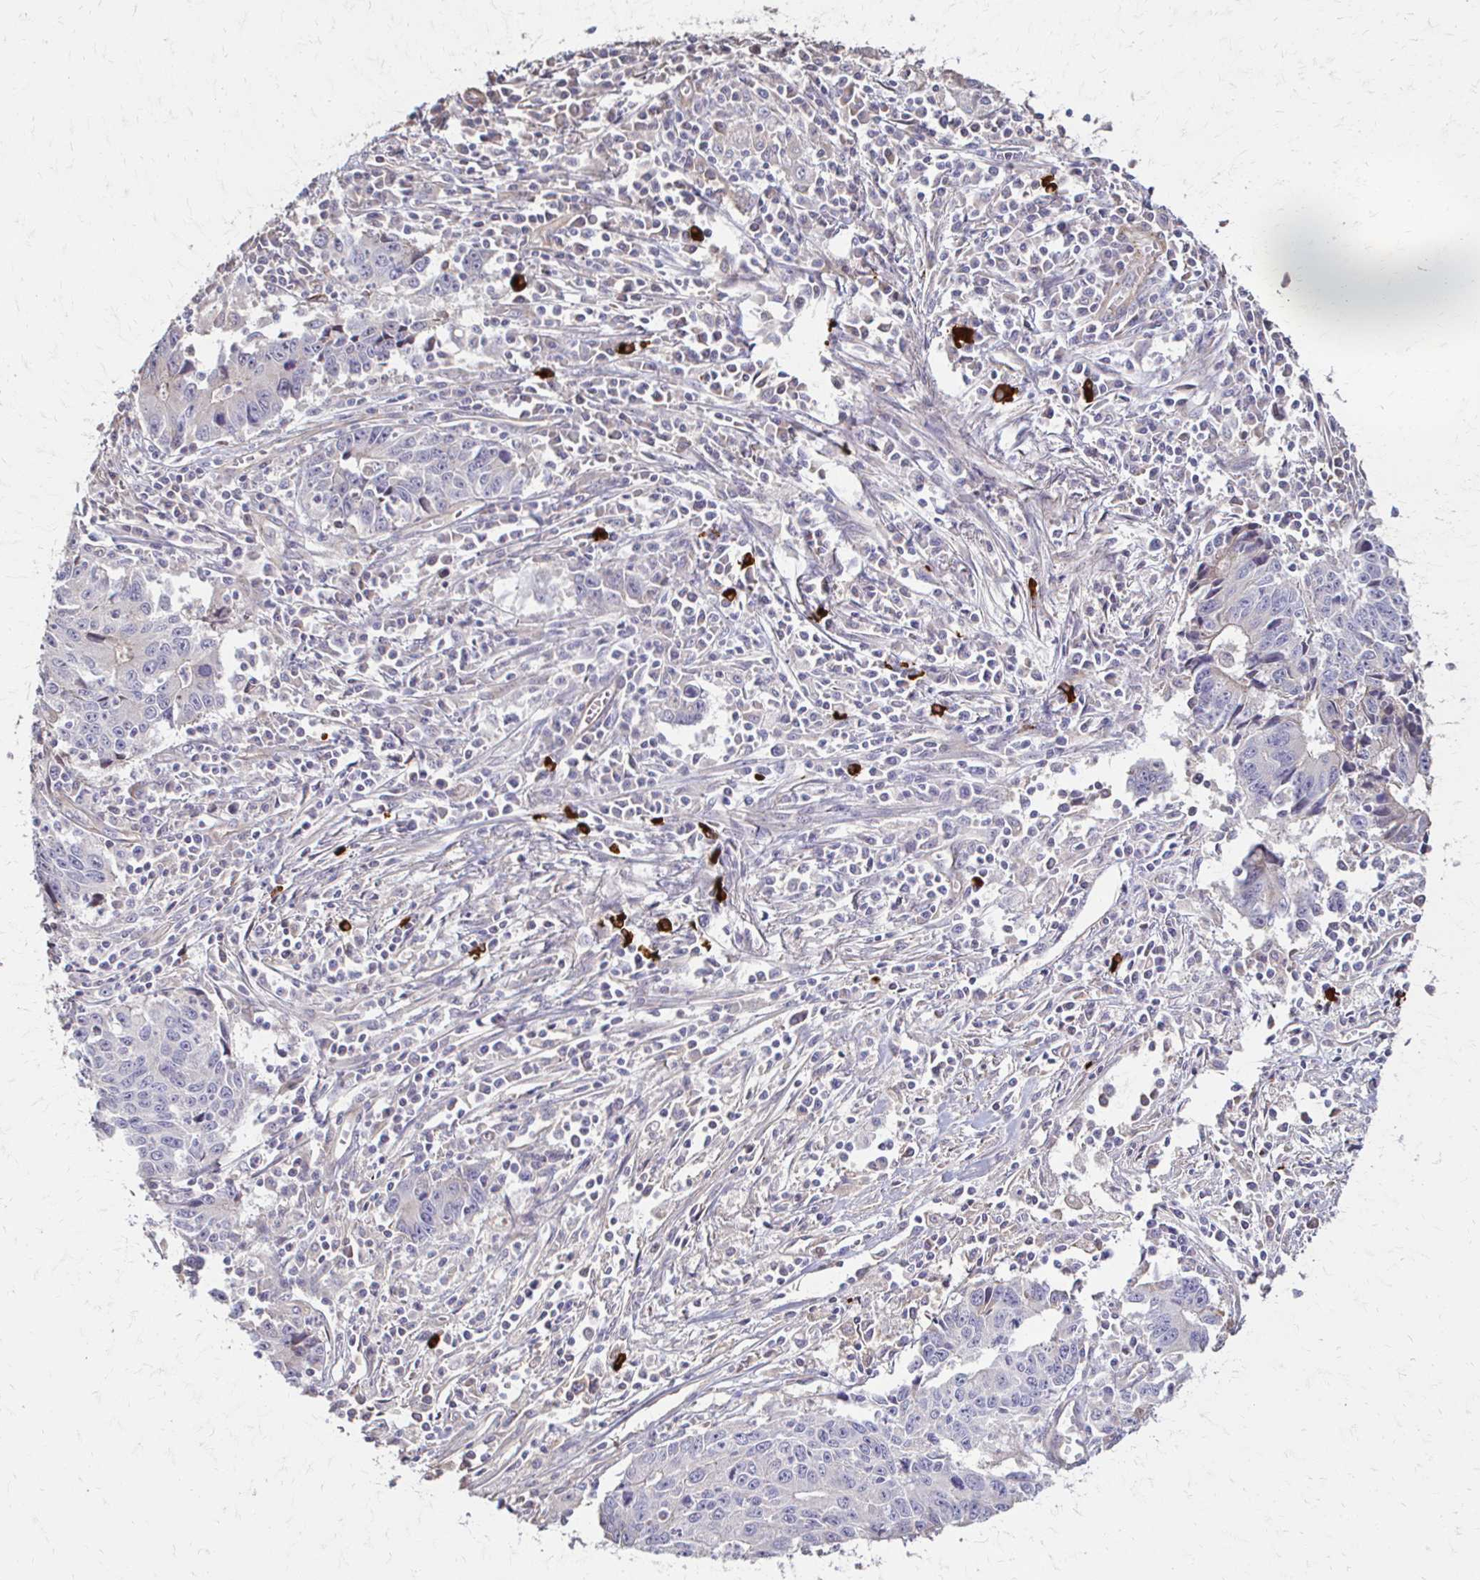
{"staining": {"intensity": "negative", "quantity": "none", "location": "none"}, "tissue": "liver cancer", "cell_type": "Tumor cells", "image_type": "cancer", "snomed": [{"axis": "morphology", "description": "Cholangiocarcinoma"}, {"axis": "topography", "description": "Liver"}], "caption": "Tumor cells show no significant expression in liver cancer (cholangiocarcinoma). (DAB (3,3'-diaminobenzidine) immunohistochemistry with hematoxylin counter stain).", "gene": "IL18BP", "patient": {"sex": "male", "age": 65}}